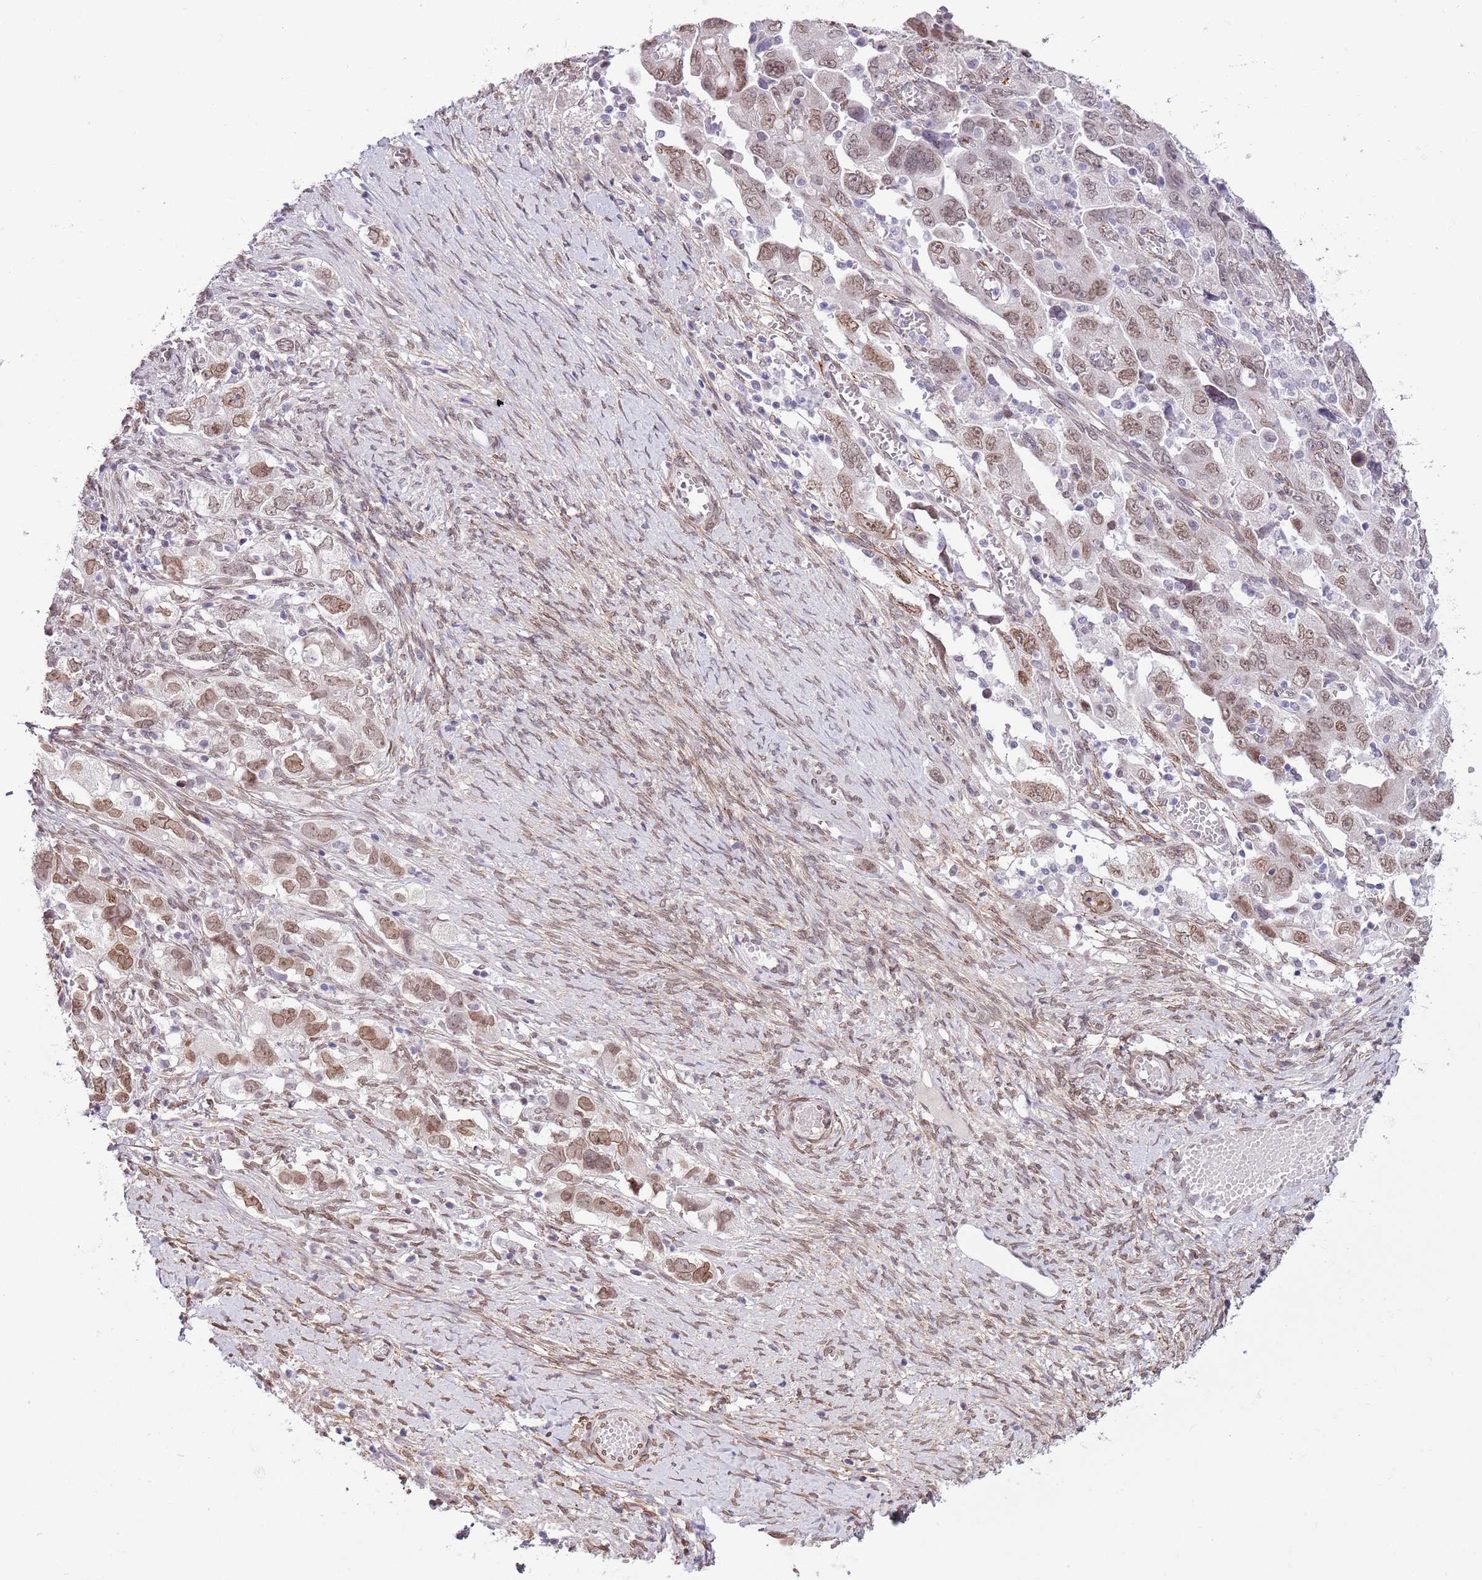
{"staining": {"intensity": "moderate", "quantity": ">75%", "location": "cytoplasmic/membranous,nuclear"}, "tissue": "ovarian cancer", "cell_type": "Tumor cells", "image_type": "cancer", "snomed": [{"axis": "morphology", "description": "Carcinoma, NOS"}, {"axis": "morphology", "description": "Cystadenocarcinoma, serous, NOS"}, {"axis": "topography", "description": "Ovary"}], "caption": "This micrograph displays ovarian cancer stained with immunohistochemistry to label a protein in brown. The cytoplasmic/membranous and nuclear of tumor cells show moderate positivity for the protein. Nuclei are counter-stained blue.", "gene": "ZGLP1", "patient": {"sex": "female", "age": 69}}